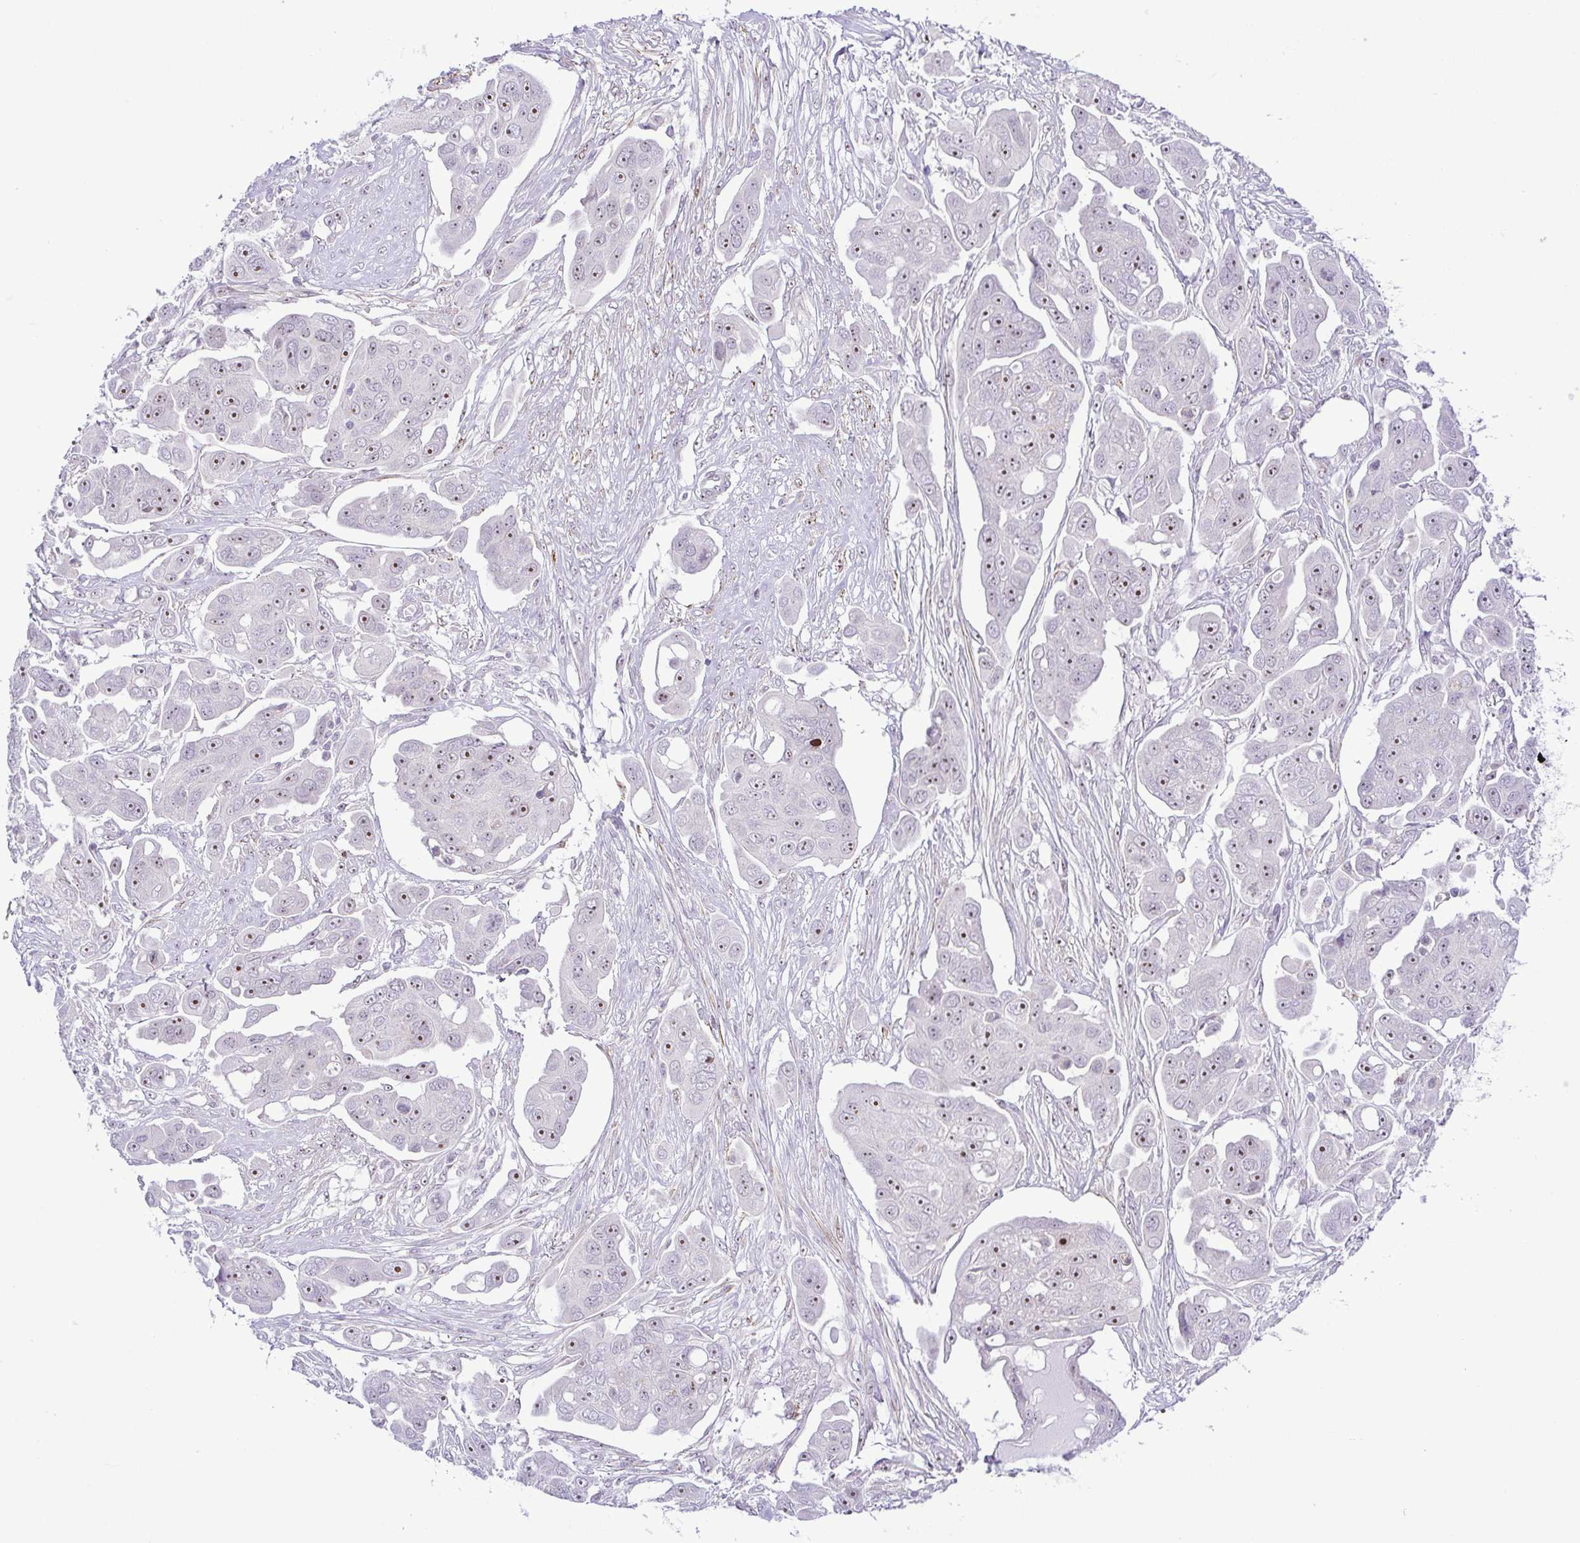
{"staining": {"intensity": "moderate", "quantity": "<25%", "location": "nuclear"}, "tissue": "ovarian cancer", "cell_type": "Tumor cells", "image_type": "cancer", "snomed": [{"axis": "morphology", "description": "Carcinoma, endometroid"}, {"axis": "topography", "description": "Ovary"}], "caption": "This histopathology image shows immunohistochemistry staining of ovarian cancer, with low moderate nuclear expression in approximately <25% of tumor cells.", "gene": "RSL24D1", "patient": {"sex": "female", "age": 70}}